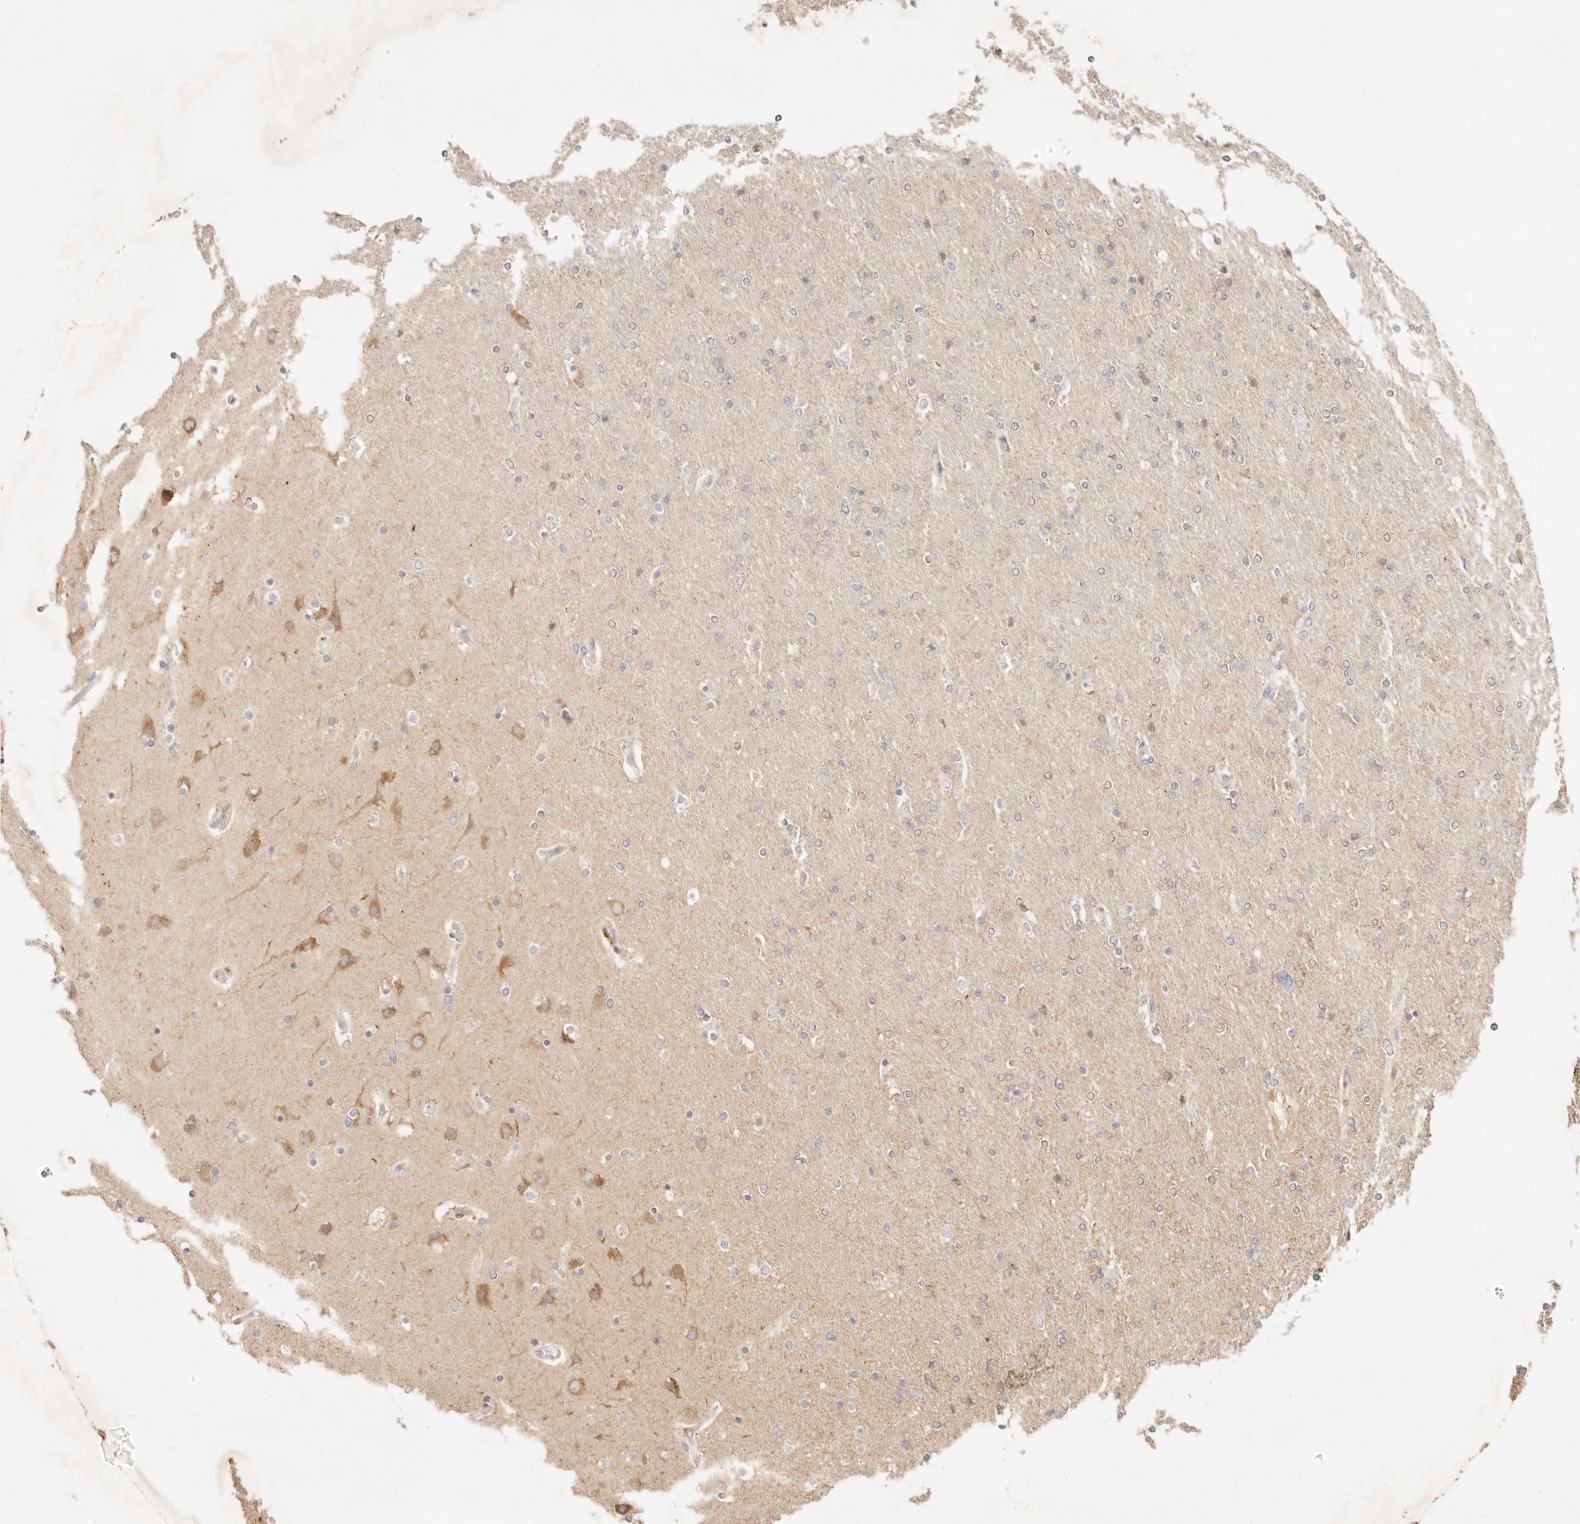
{"staining": {"intensity": "negative", "quantity": "none", "location": "none"}, "tissue": "glioma", "cell_type": "Tumor cells", "image_type": "cancer", "snomed": [{"axis": "morphology", "description": "Glioma, malignant, High grade"}, {"axis": "topography", "description": "Cerebral cortex"}], "caption": "High magnification brightfield microscopy of high-grade glioma (malignant) stained with DAB (3,3'-diaminobenzidine) (brown) and counterstained with hematoxylin (blue): tumor cells show no significant staining.", "gene": "RUBCNL", "patient": {"sex": "female", "age": 36}}